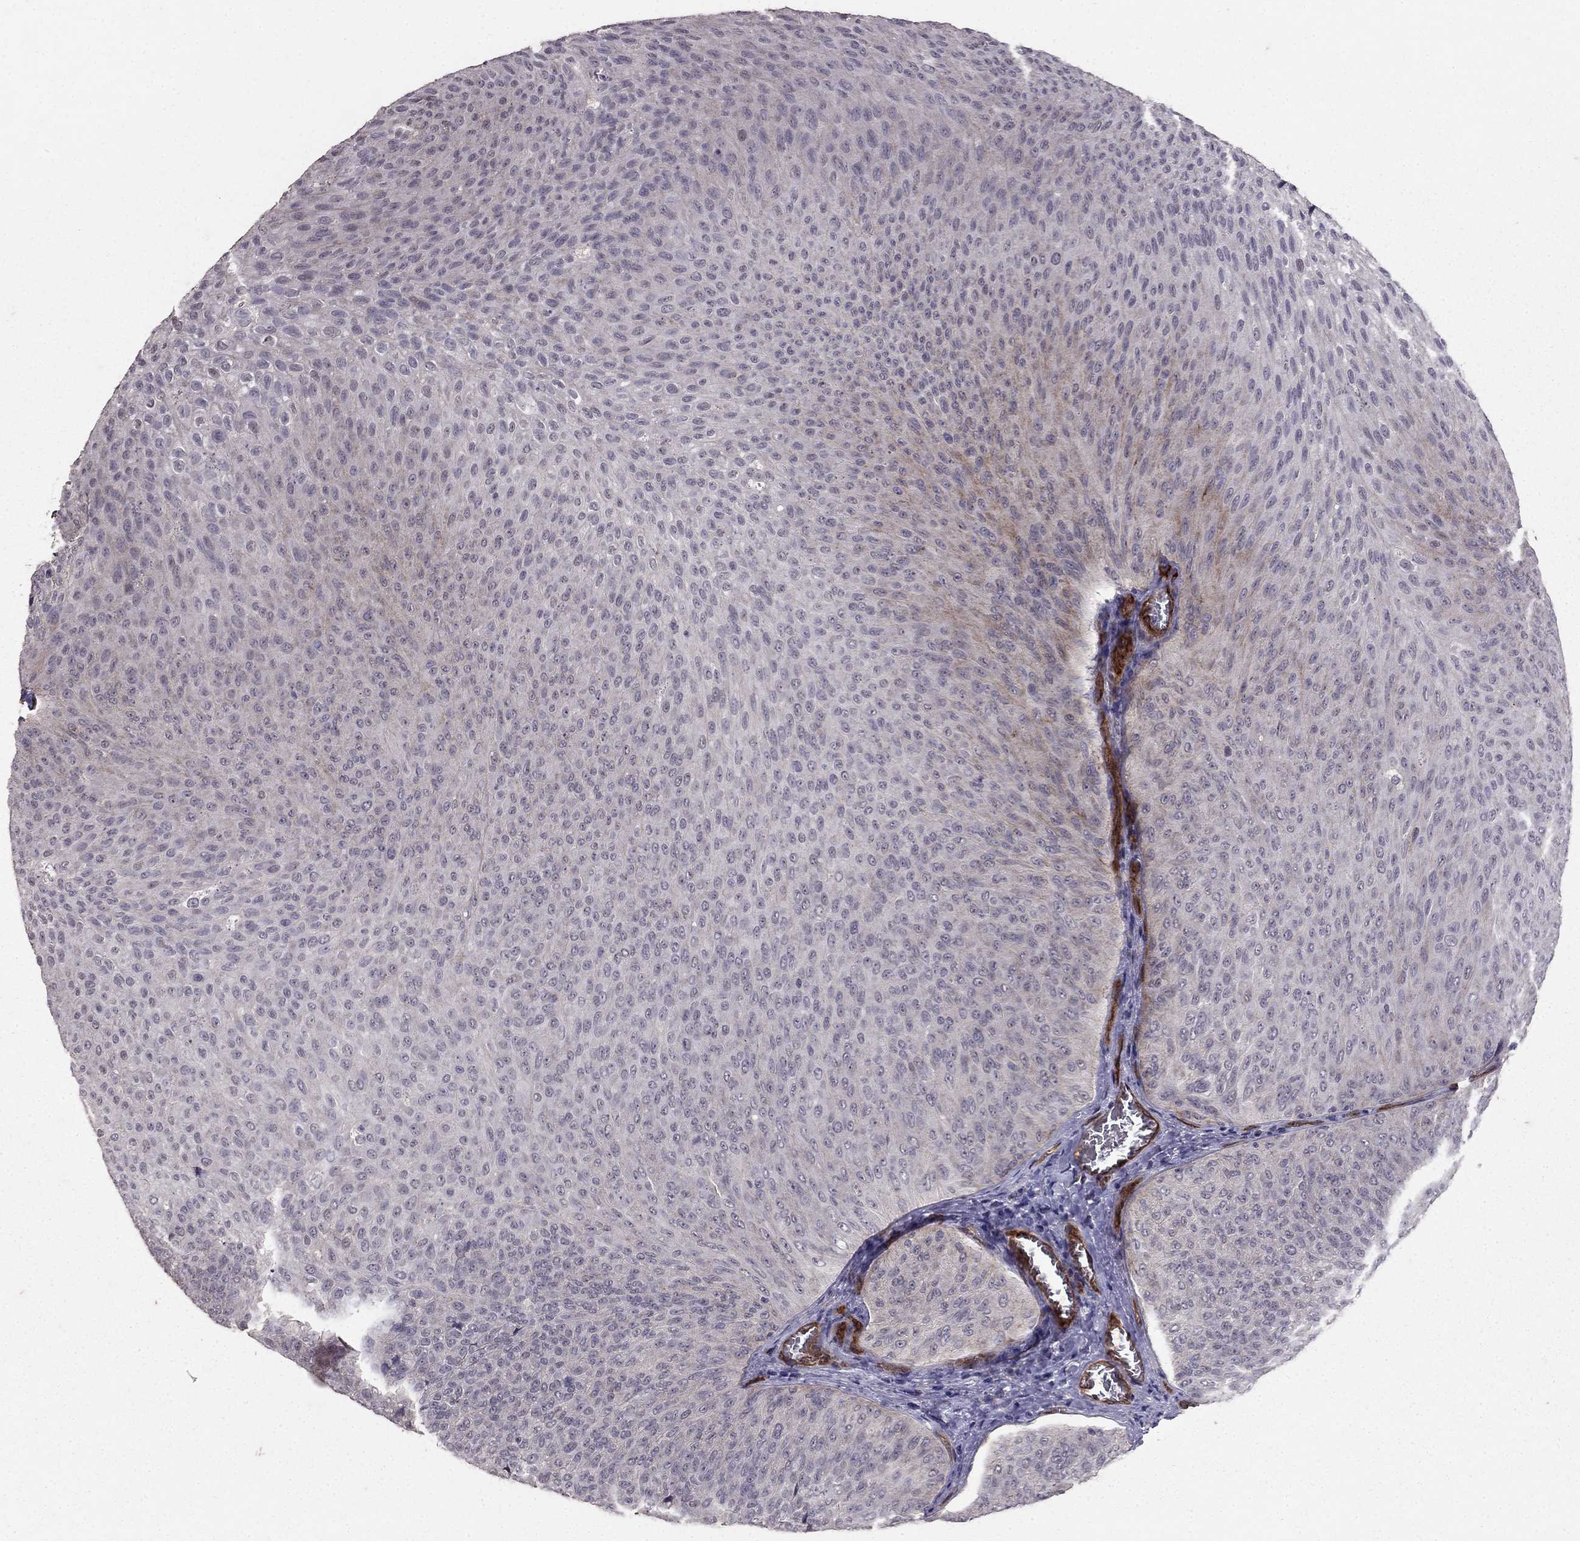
{"staining": {"intensity": "negative", "quantity": "none", "location": "none"}, "tissue": "urothelial cancer", "cell_type": "Tumor cells", "image_type": "cancer", "snomed": [{"axis": "morphology", "description": "Urothelial carcinoma, Low grade"}, {"axis": "topography", "description": "Urinary bladder"}], "caption": "Immunohistochemistry (IHC) micrograph of urothelial carcinoma (low-grade) stained for a protein (brown), which shows no staining in tumor cells.", "gene": "RASIP1", "patient": {"sex": "male", "age": 78}}